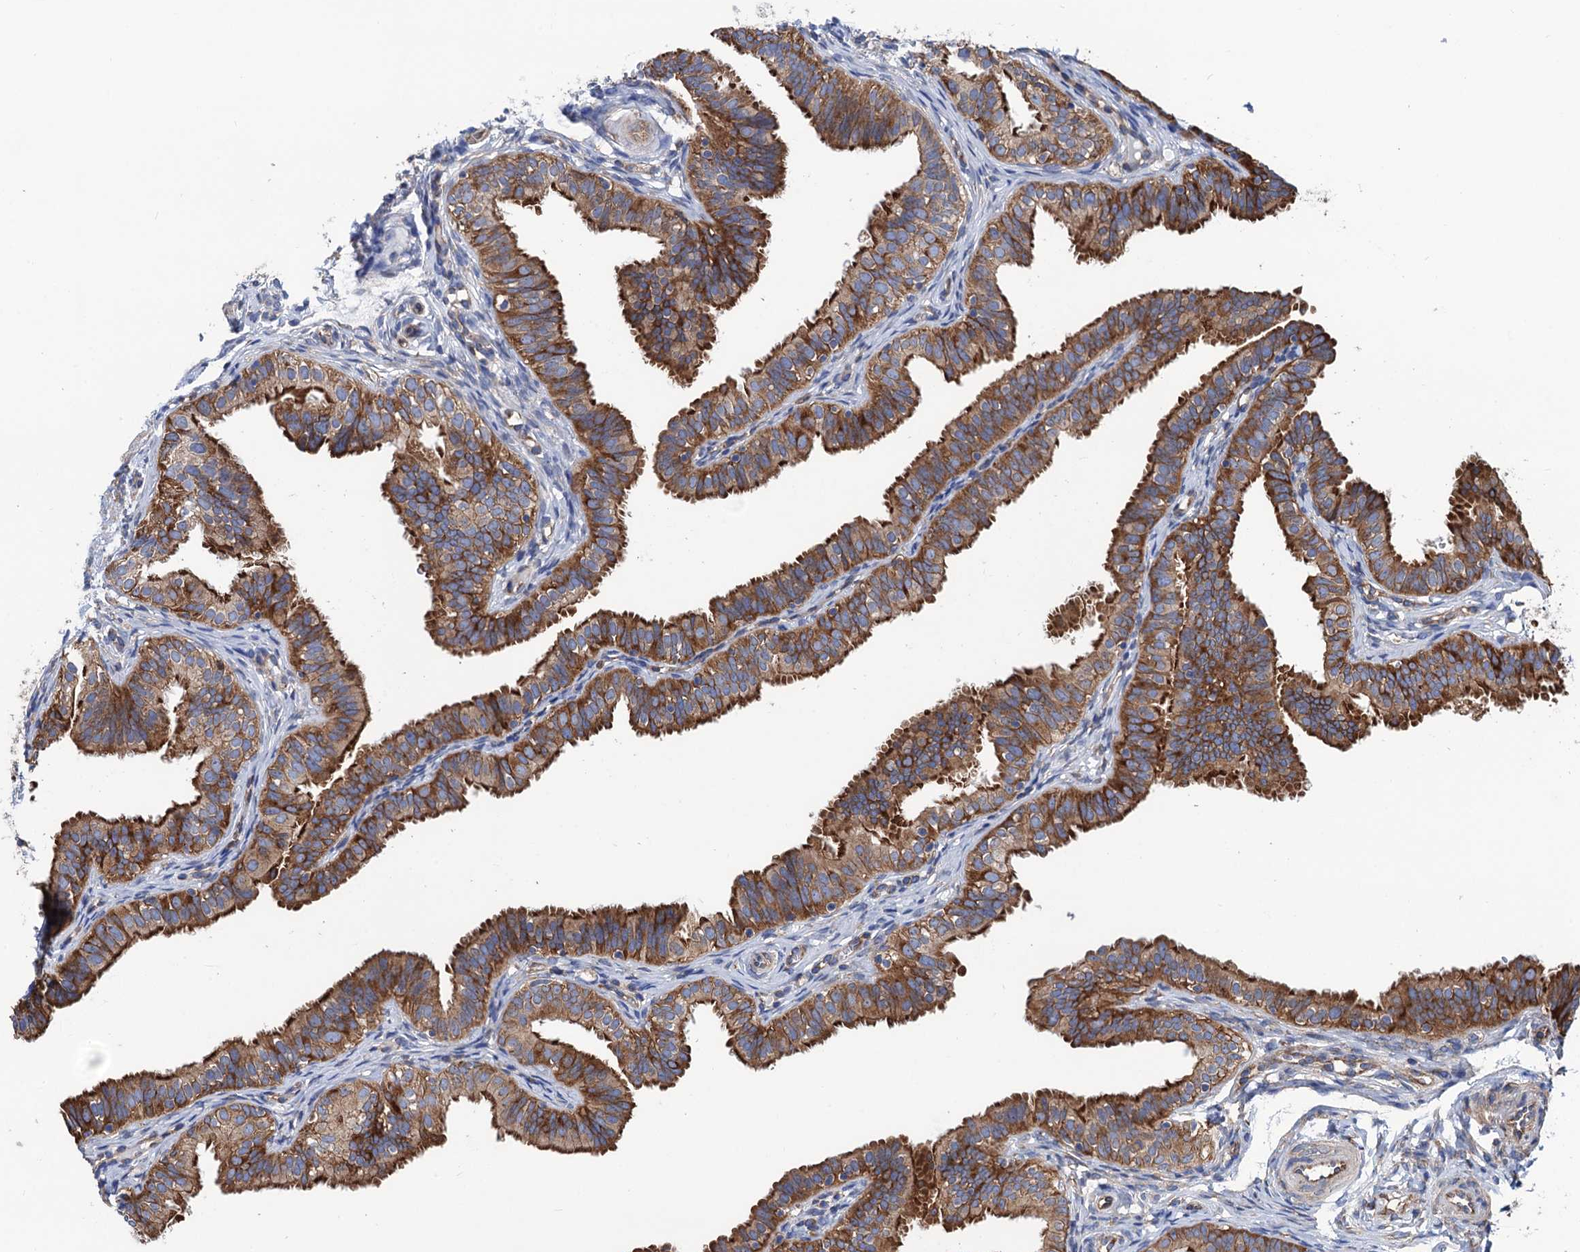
{"staining": {"intensity": "moderate", "quantity": ">75%", "location": "cytoplasmic/membranous"}, "tissue": "fallopian tube", "cell_type": "Glandular cells", "image_type": "normal", "snomed": [{"axis": "morphology", "description": "Normal tissue, NOS"}, {"axis": "topography", "description": "Fallopian tube"}], "caption": "Immunohistochemistry (IHC) image of unremarkable fallopian tube: fallopian tube stained using IHC demonstrates medium levels of moderate protein expression localized specifically in the cytoplasmic/membranous of glandular cells, appearing as a cytoplasmic/membranous brown color.", "gene": "SLC12A7", "patient": {"sex": "female", "age": 35}}